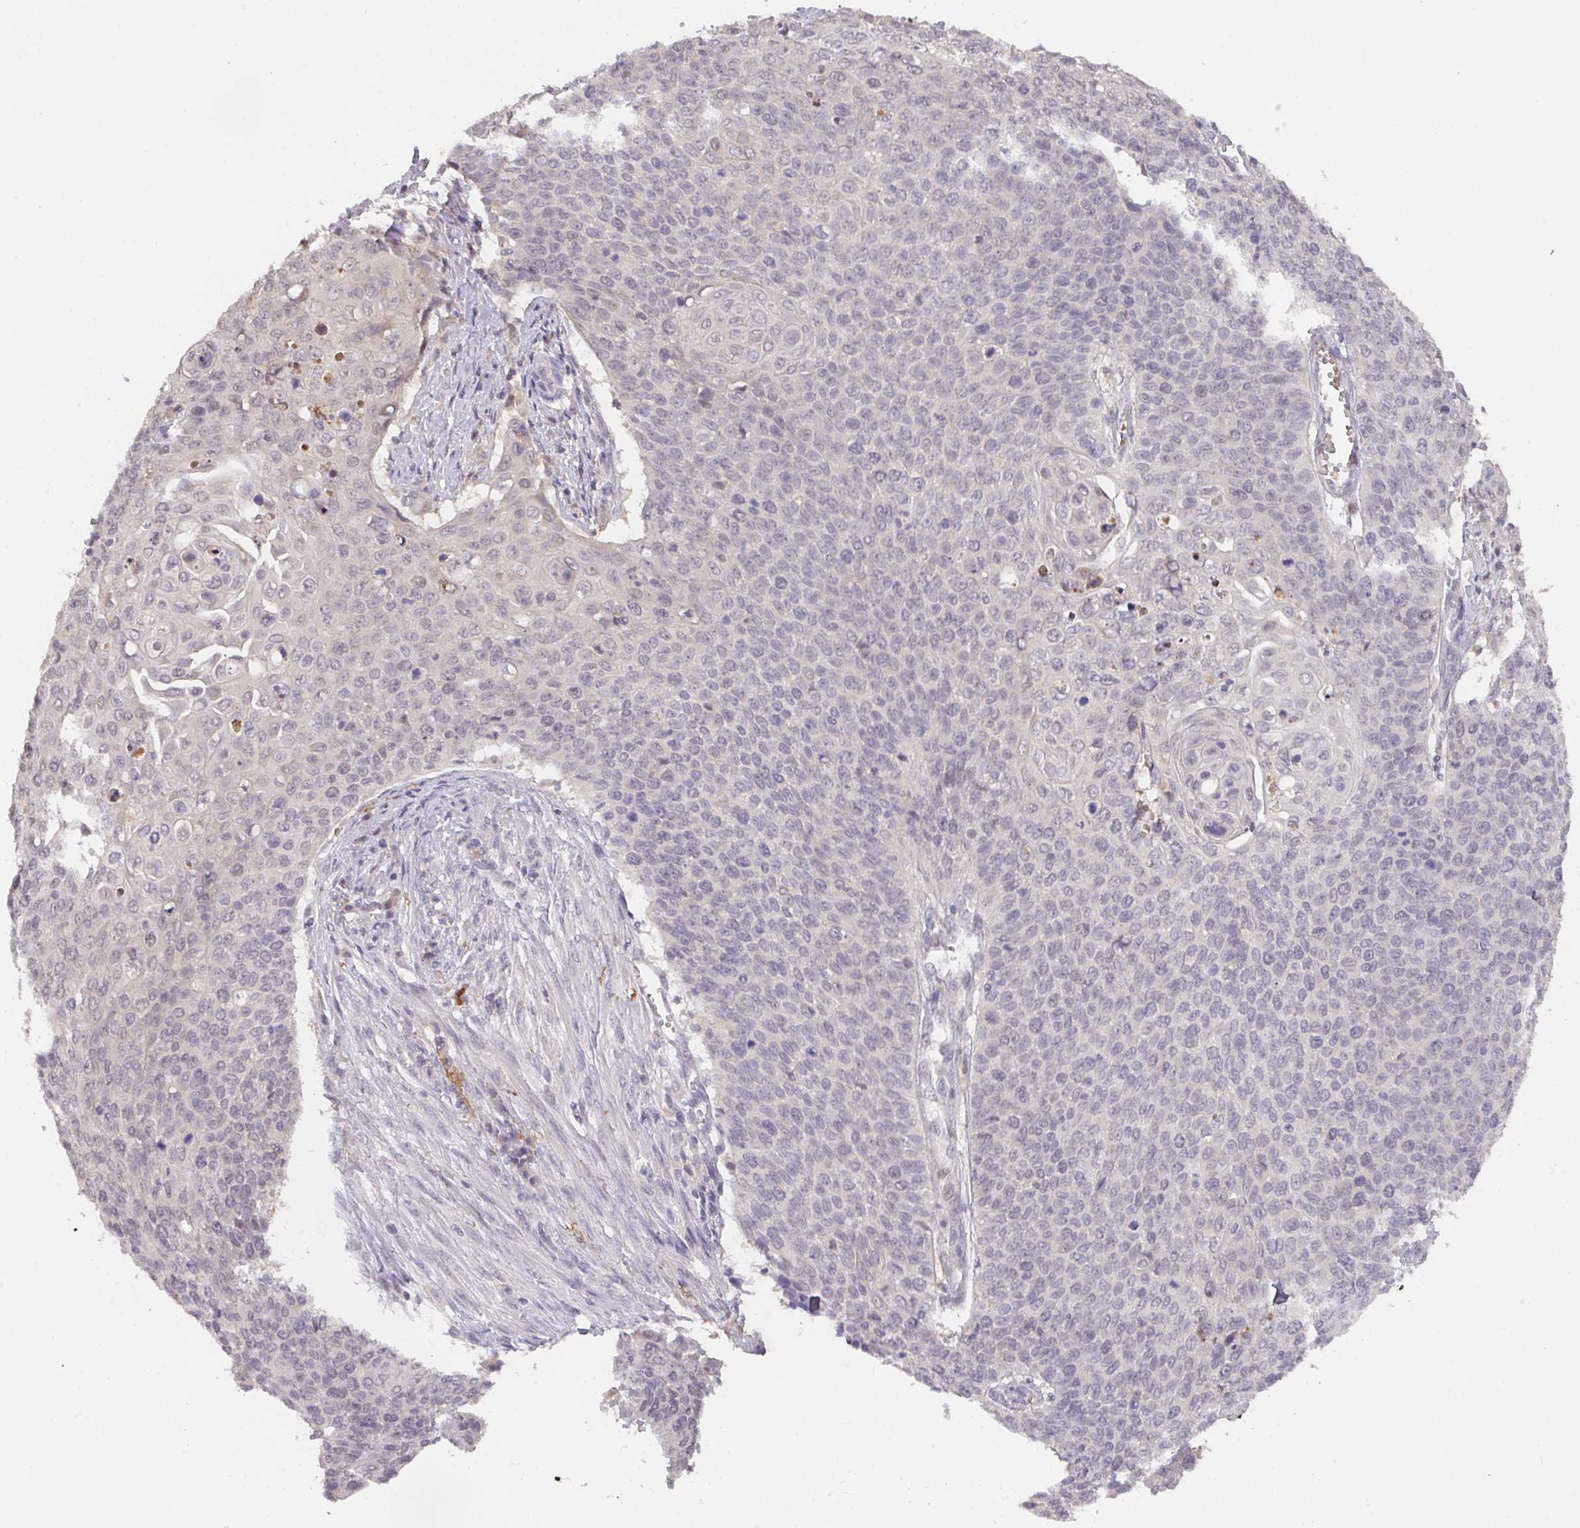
{"staining": {"intensity": "negative", "quantity": "none", "location": "none"}, "tissue": "cervical cancer", "cell_type": "Tumor cells", "image_type": "cancer", "snomed": [{"axis": "morphology", "description": "Squamous cell carcinoma, NOS"}, {"axis": "topography", "description": "Cervix"}], "caption": "There is no significant expression in tumor cells of cervical cancer.", "gene": "FOXN4", "patient": {"sex": "female", "age": 39}}